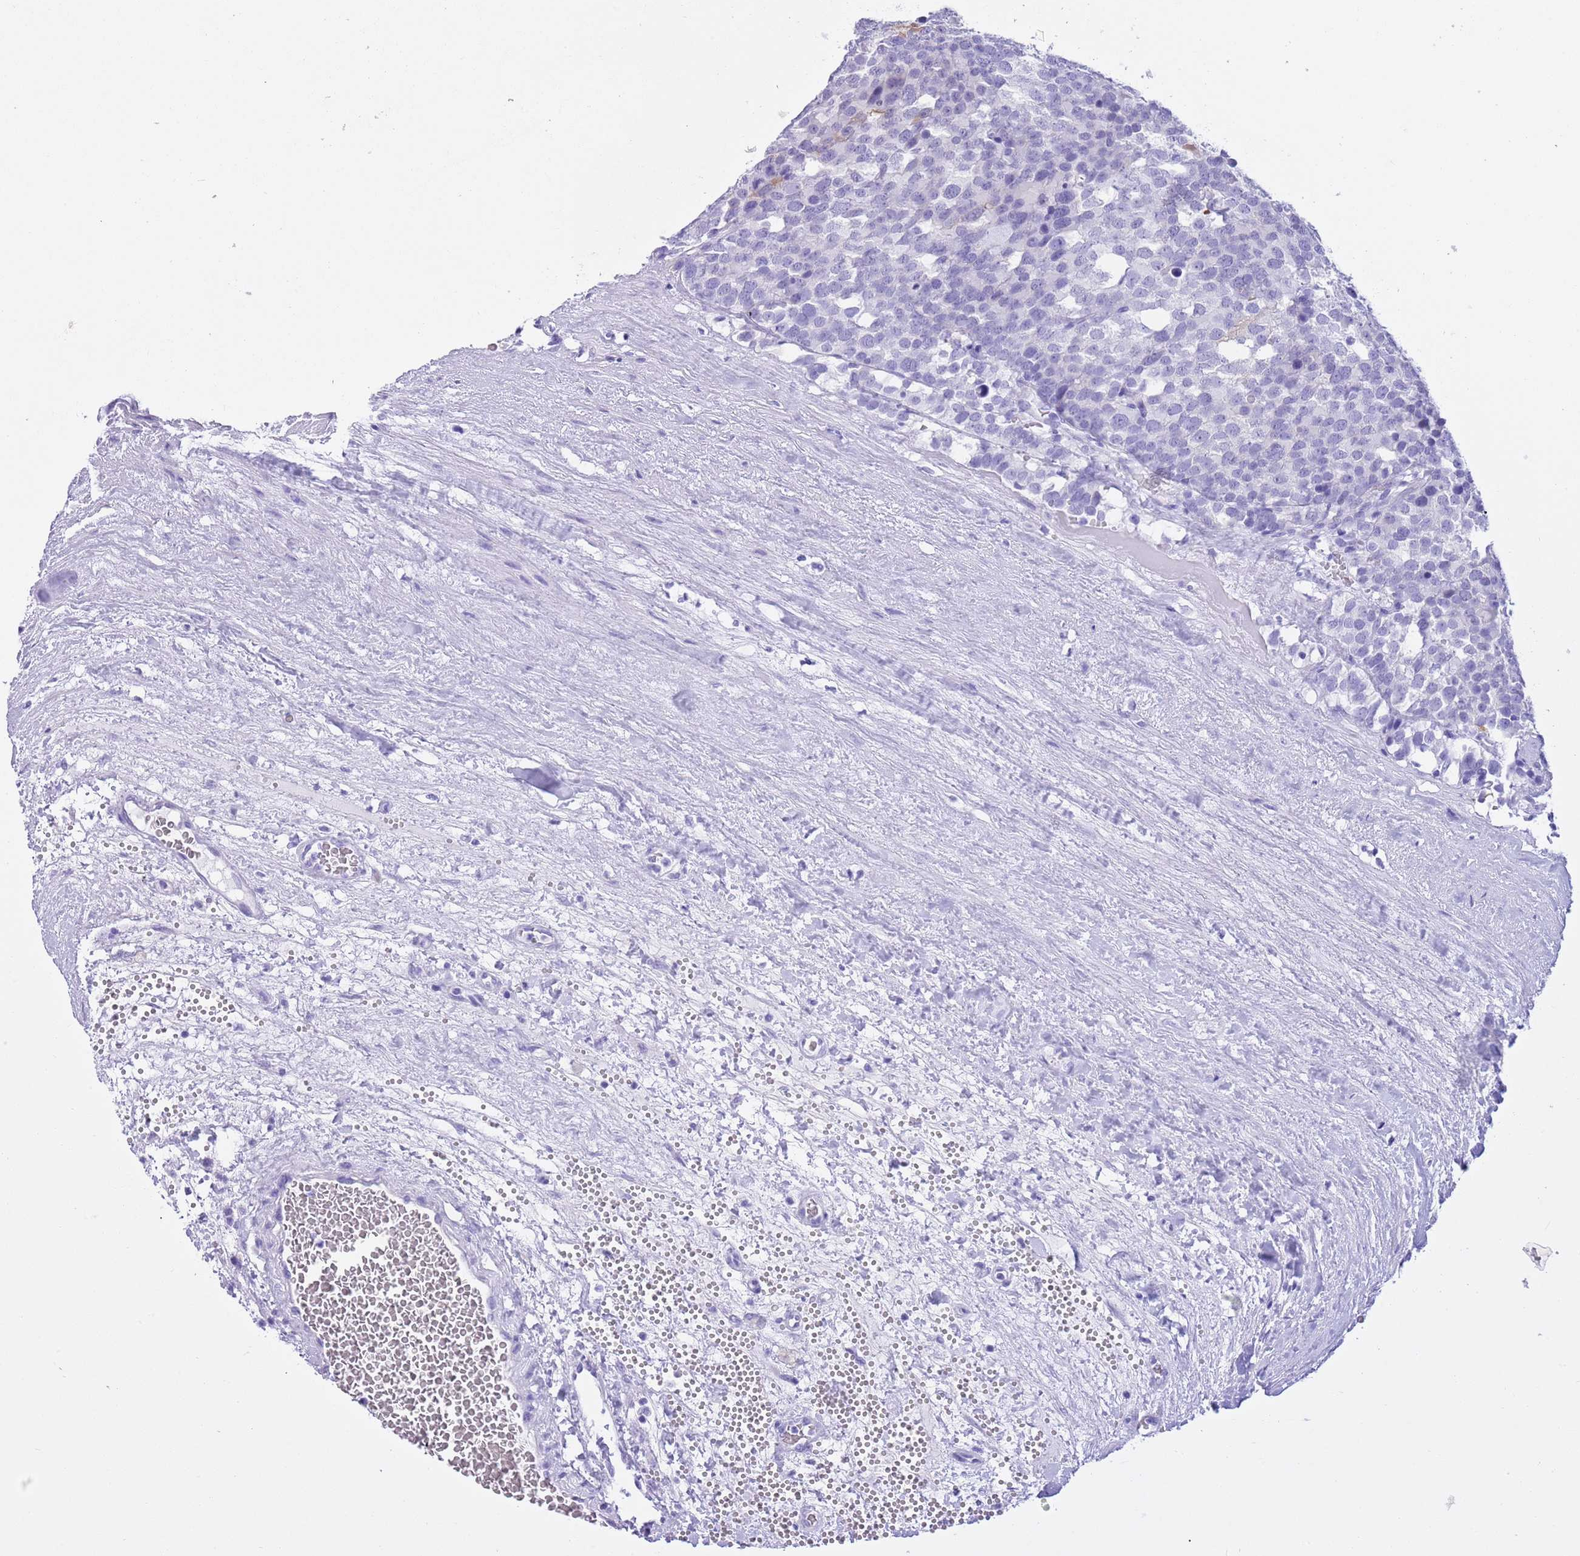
{"staining": {"intensity": "negative", "quantity": "none", "location": "none"}, "tissue": "testis cancer", "cell_type": "Tumor cells", "image_type": "cancer", "snomed": [{"axis": "morphology", "description": "Seminoma, NOS"}, {"axis": "topography", "description": "Testis"}], "caption": "IHC of human testis seminoma demonstrates no positivity in tumor cells.", "gene": "TMEM185B", "patient": {"sex": "male", "age": 71}}